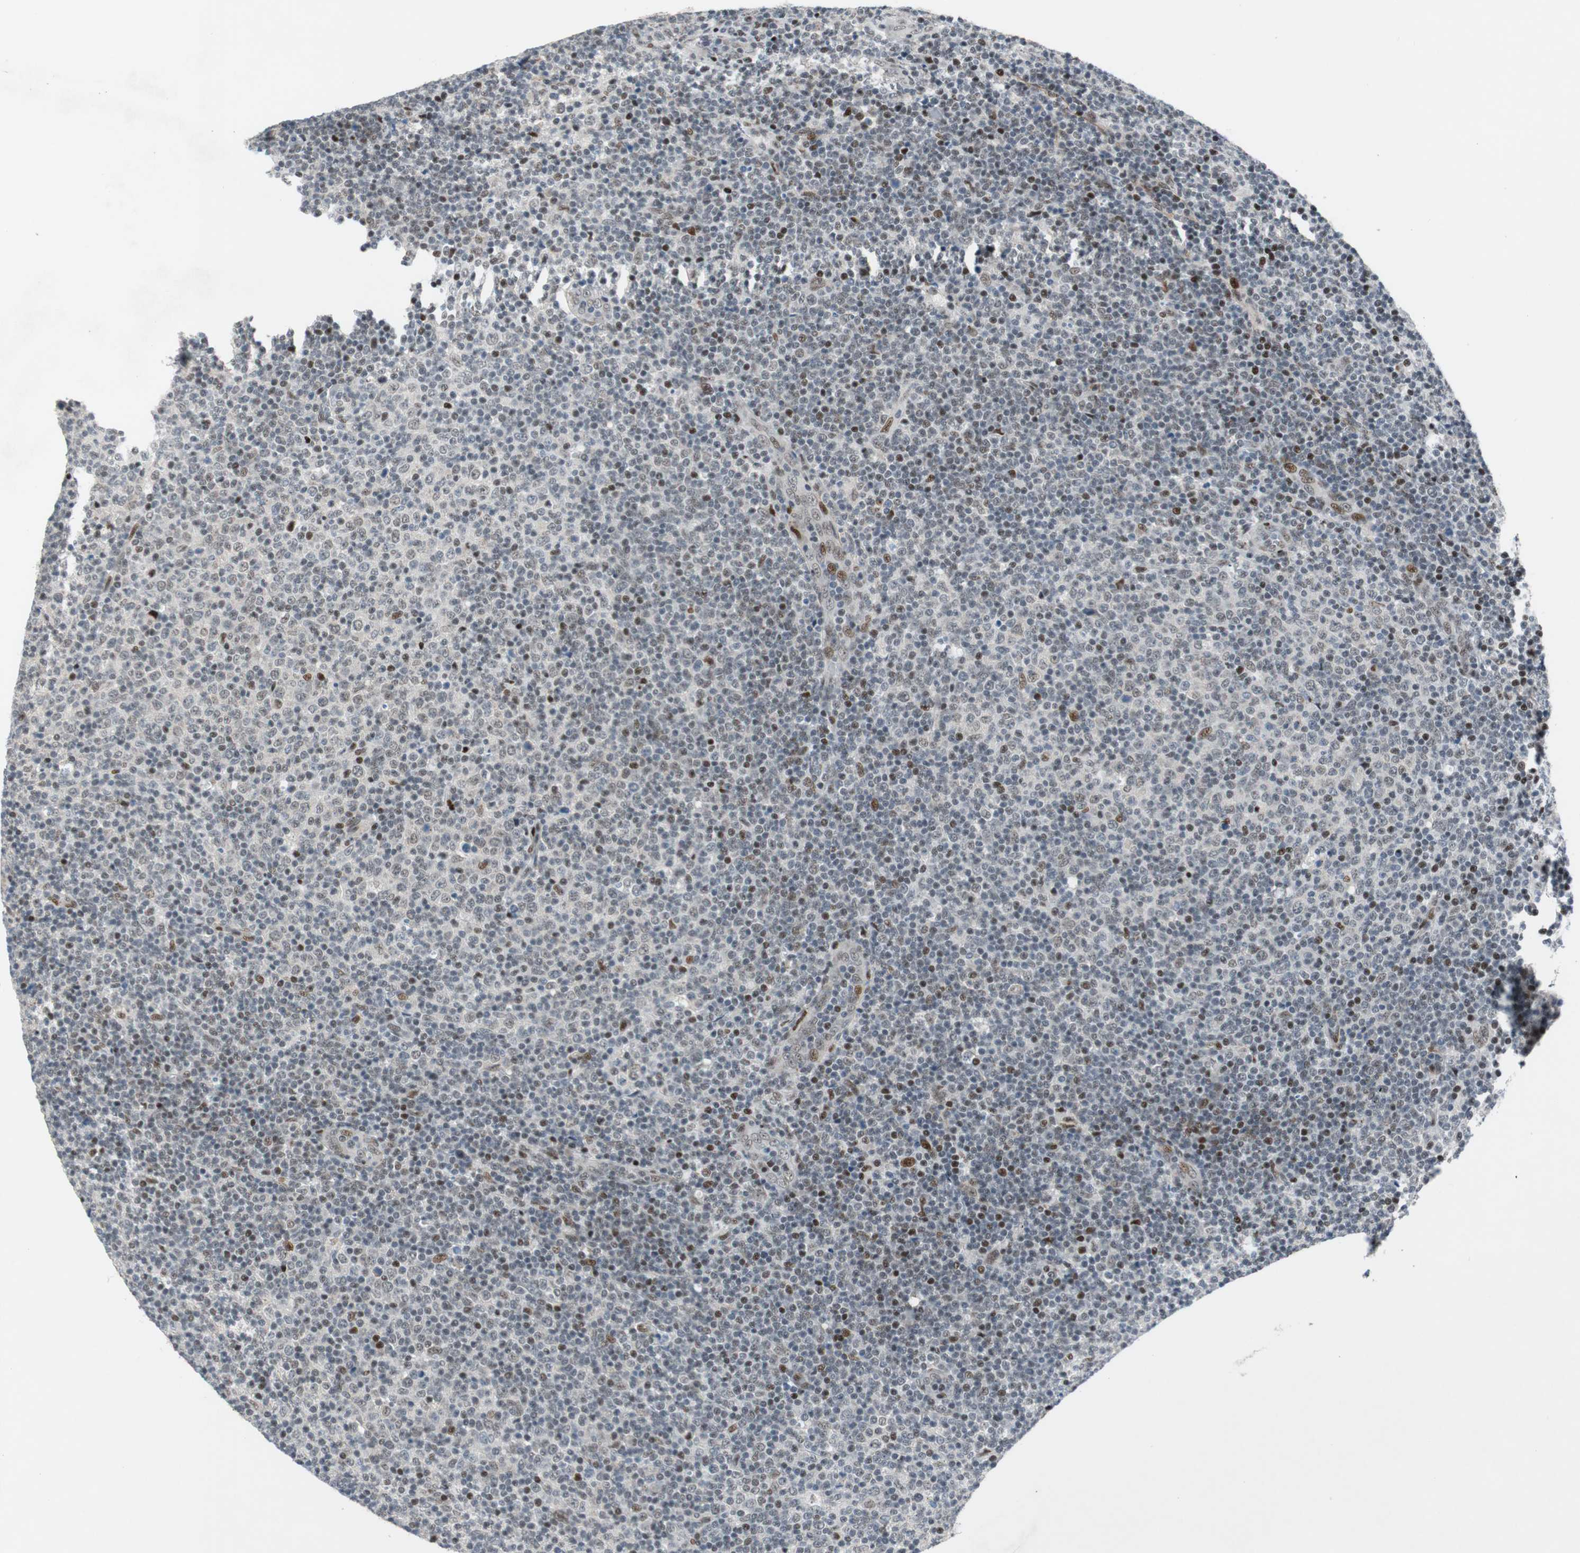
{"staining": {"intensity": "strong", "quantity": "<25%", "location": "nuclear"}, "tissue": "lymphoma", "cell_type": "Tumor cells", "image_type": "cancer", "snomed": [{"axis": "morphology", "description": "Malignant lymphoma, non-Hodgkin's type, Low grade"}, {"axis": "topography", "description": "Lymph node"}], "caption": "Protein expression analysis of human lymphoma reveals strong nuclear staining in about <25% of tumor cells.", "gene": "FBXO44", "patient": {"sex": "male", "age": 70}}